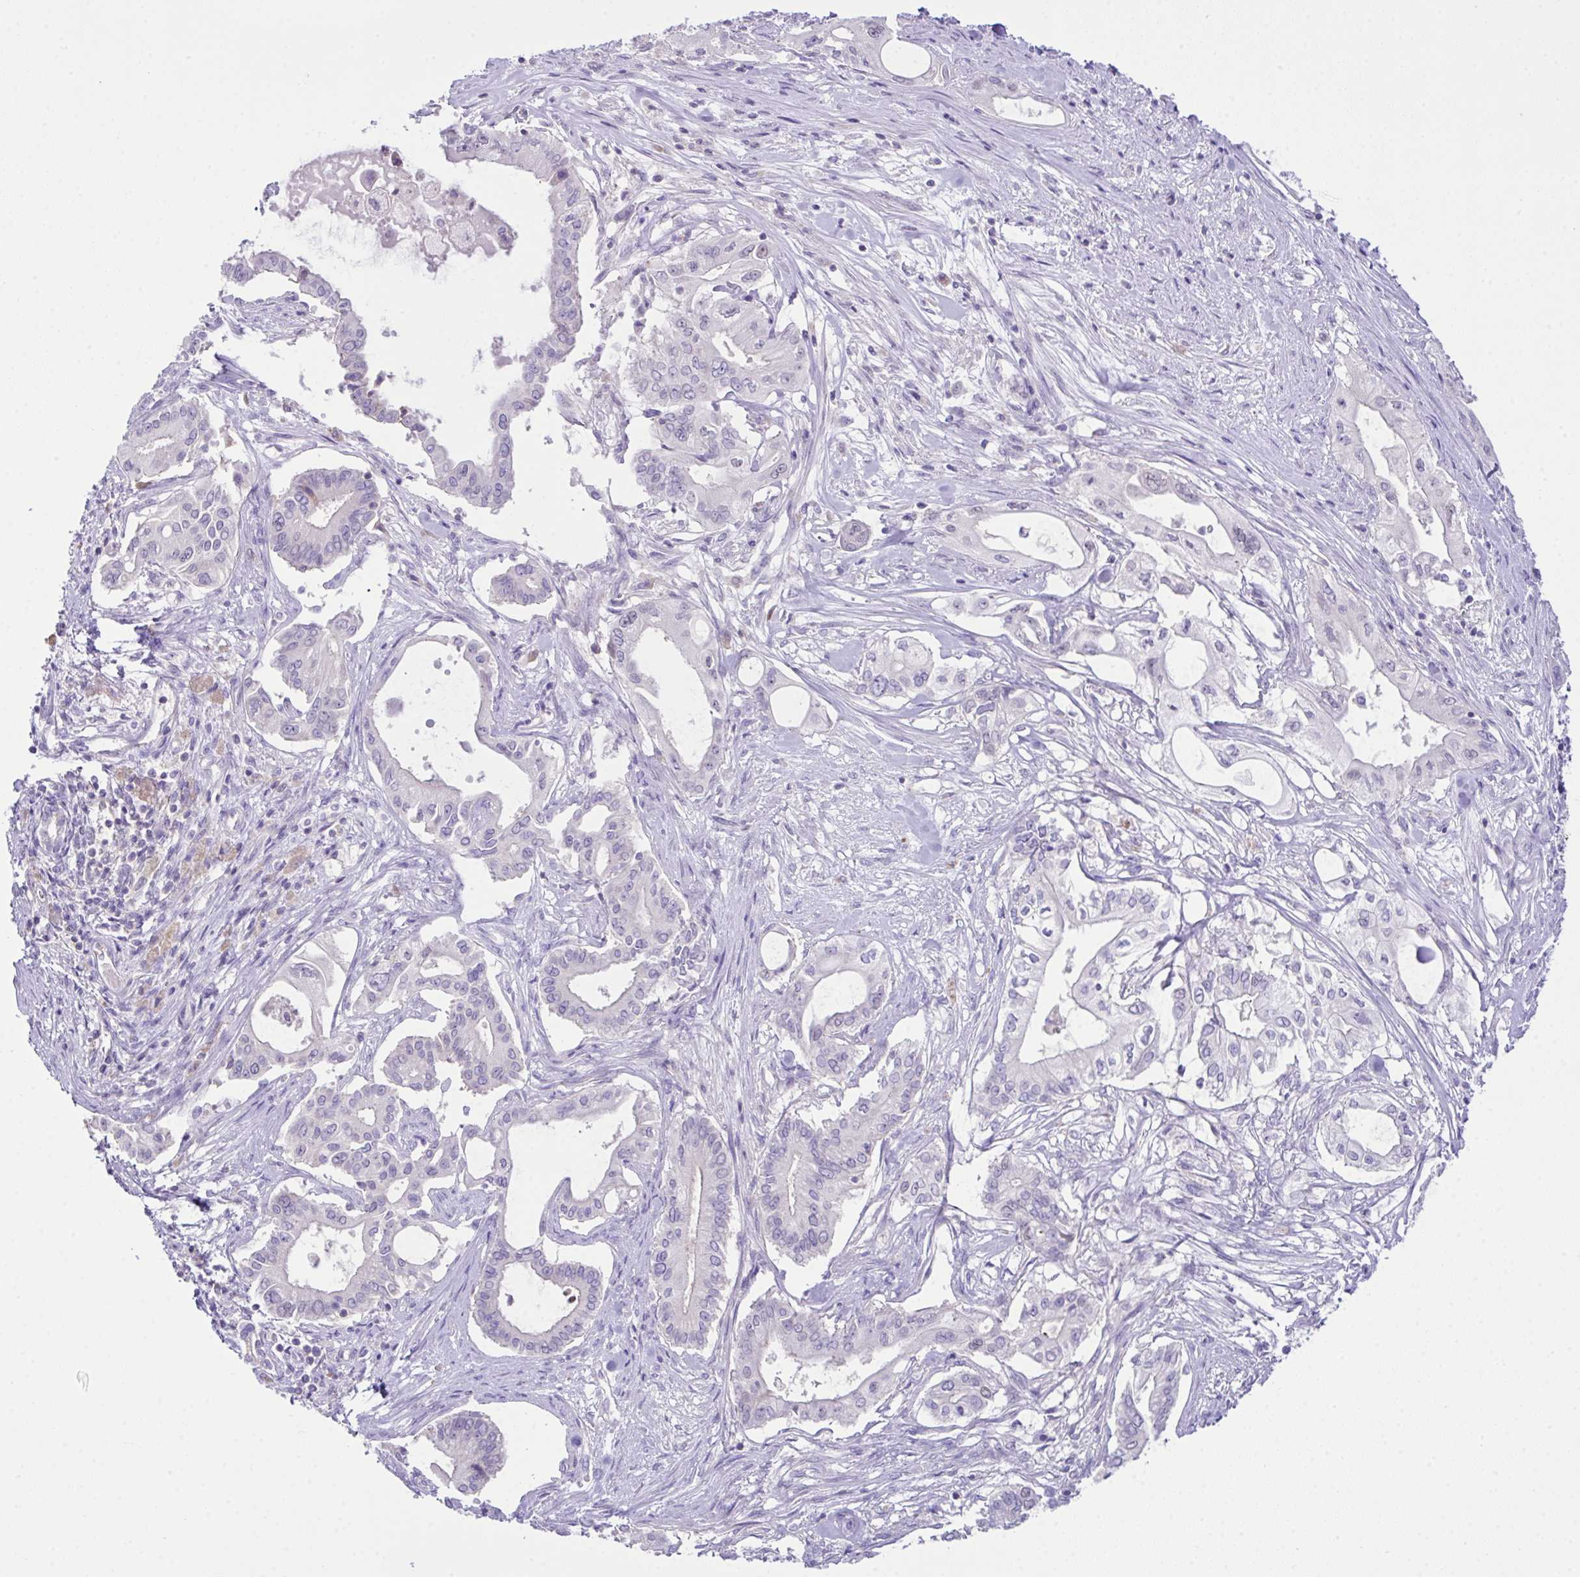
{"staining": {"intensity": "weak", "quantity": "<25%", "location": "nuclear"}, "tissue": "pancreatic cancer", "cell_type": "Tumor cells", "image_type": "cancer", "snomed": [{"axis": "morphology", "description": "Adenocarcinoma, NOS"}, {"axis": "topography", "description": "Pancreas"}], "caption": "Immunohistochemistry photomicrograph of neoplastic tissue: adenocarcinoma (pancreatic) stained with DAB displays no significant protein expression in tumor cells.", "gene": "D2HGDH", "patient": {"sex": "female", "age": 68}}